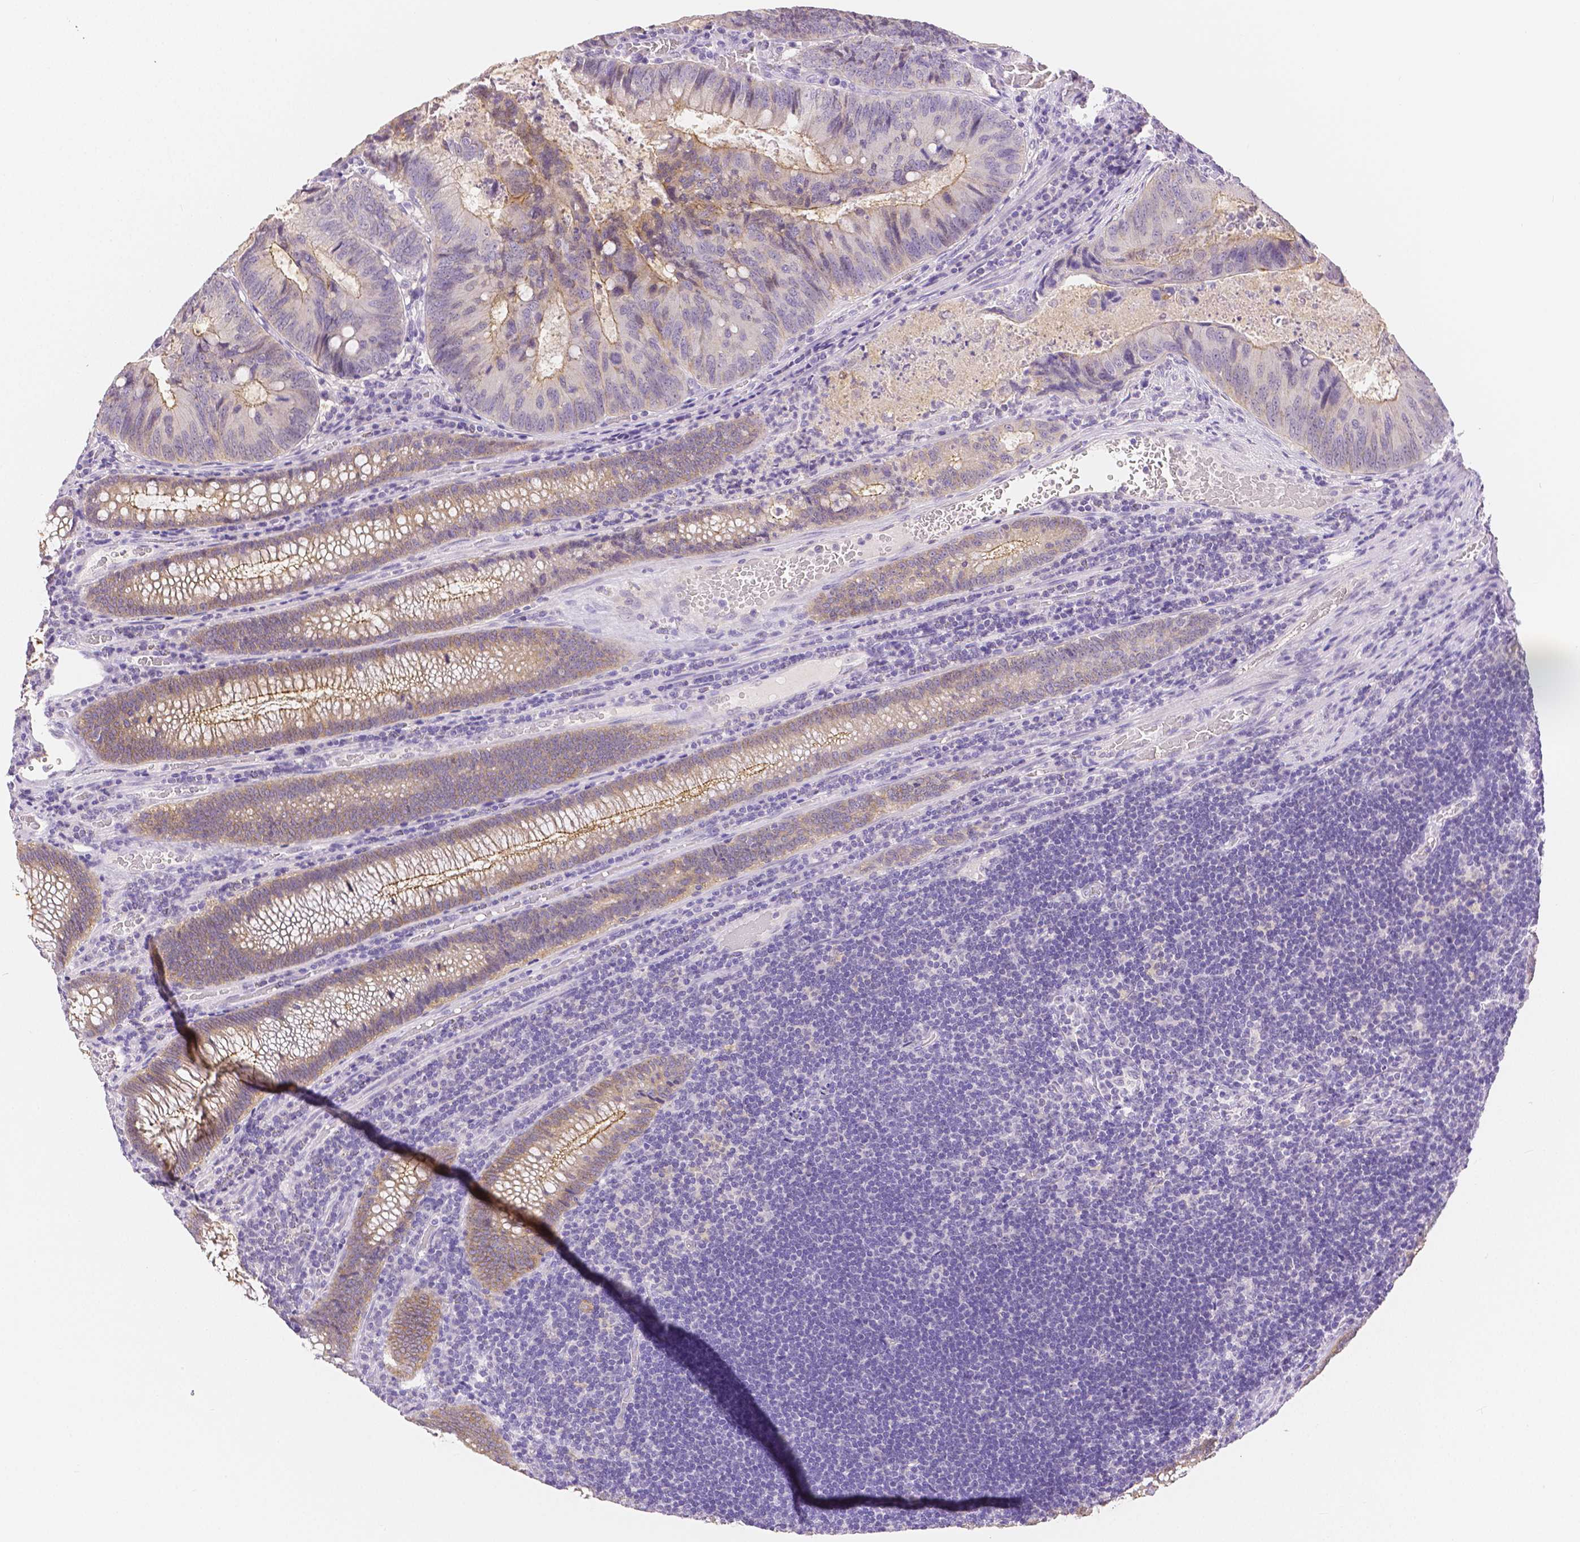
{"staining": {"intensity": "moderate", "quantity": "25%-75%", "location": "cytoplasmic/membranous"}, "tissue": "colorectal cancer", "cell_type": "Tumor cells", "image_type": "cancer", "snomed": [{"axis": "morphology", "description": "Adenocarcinoma, NOS"}, {"axis": "topography", "description": "Colon"}], "caption": "IHC of human adenocarcinoma (colorectal) demonstrates medium levels of moderate cytoplasmic/membranous positivity in about 25%-75% of tumor cells.", "gene": "OCLN", "patient": {"sex": "male", "age": 67}}